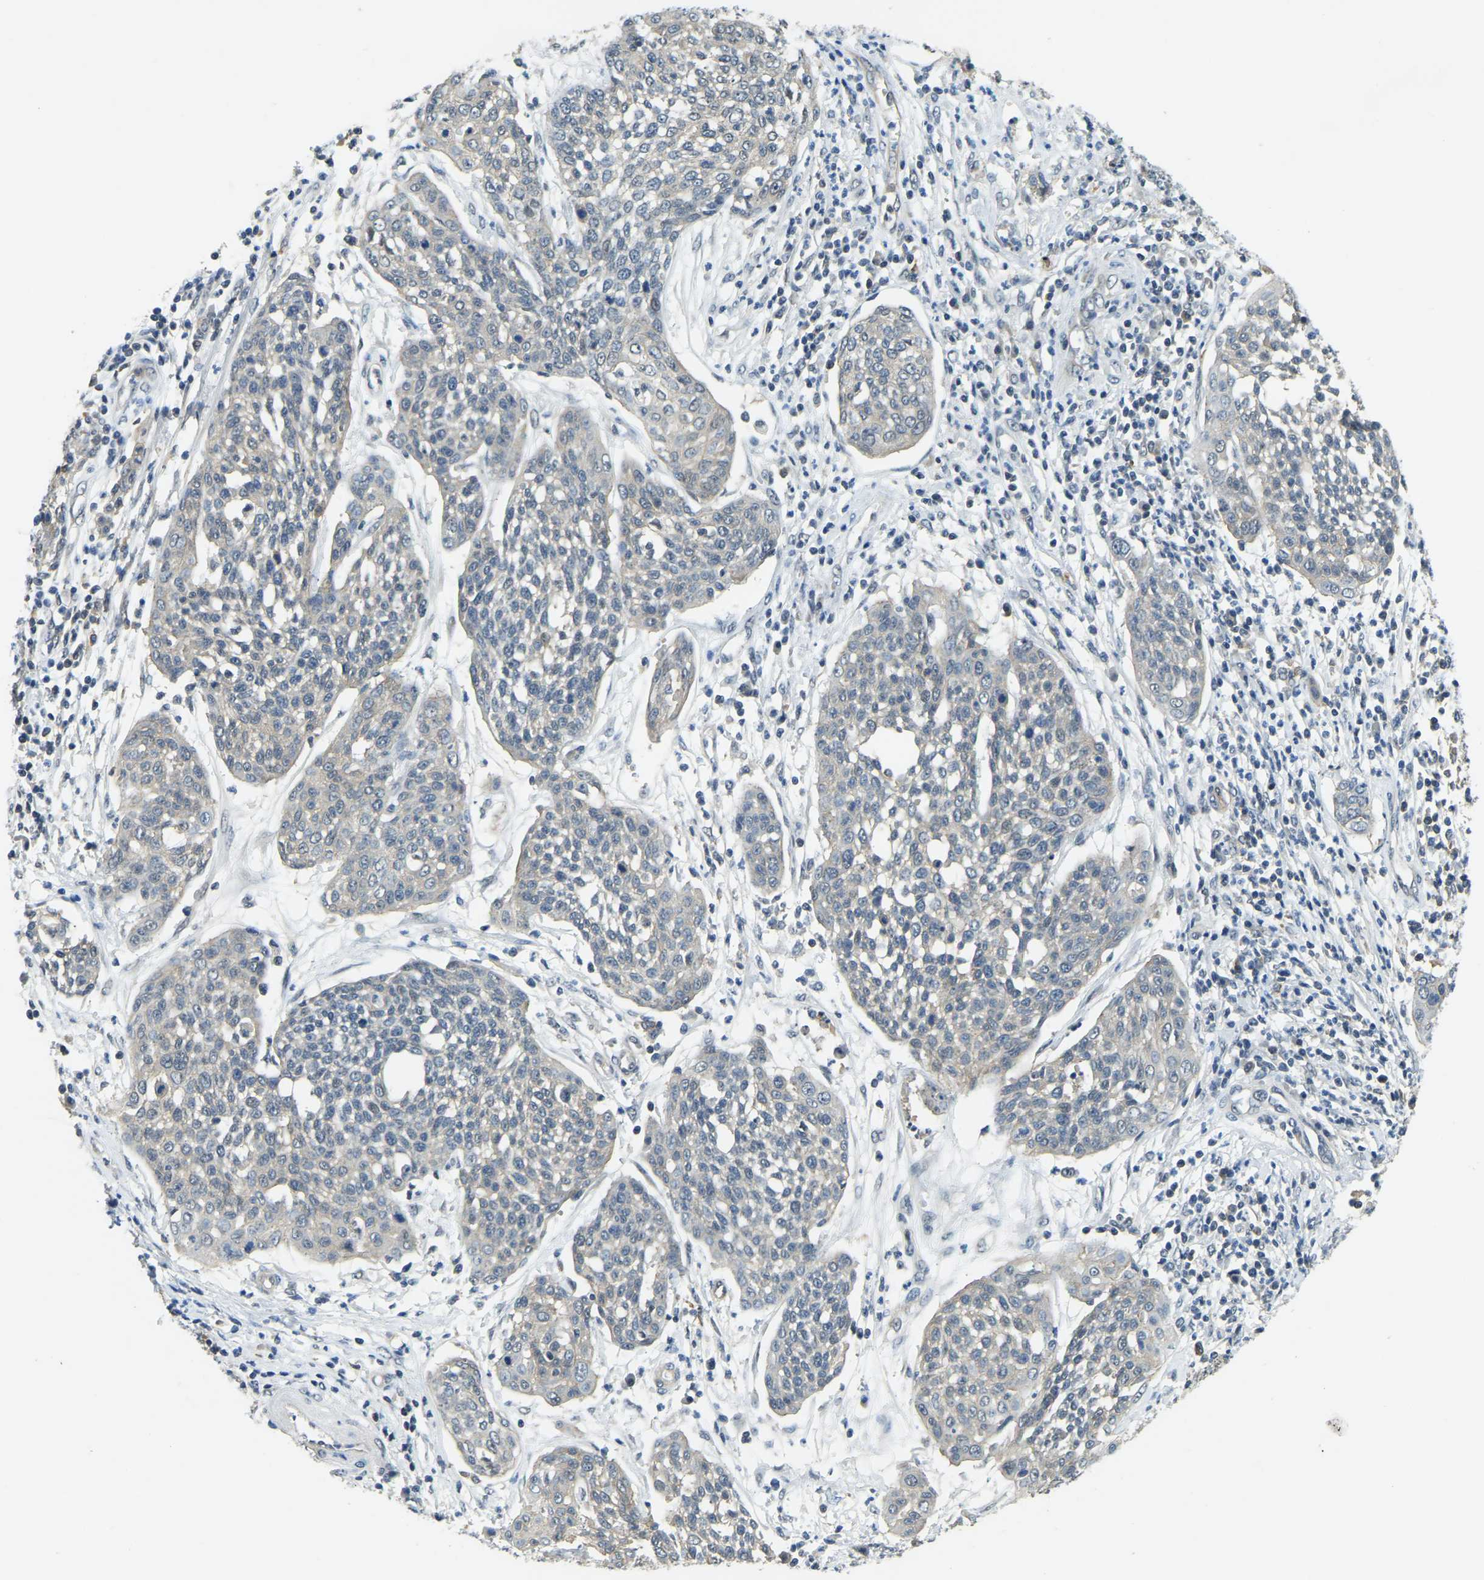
{"staining": {"intensity": "negative", "quantity": "none", "location": "none"}, "tissue": "cervical cancer", "cell_type": "Tumor cells", "image_type": "cancer", "snomed": [{"axis": "morphology", "description": "Squamous cell carcinoma, NOS"}, {"axis": "topography", "description": "Cervix"}], "caption": "Squamous cell carcinoma (cervical) stained for a protein using immunohistochemistry shows no expression tumor cells.", "gene": "AHNAK", "patient": {"sex": "female", "age": 34}}